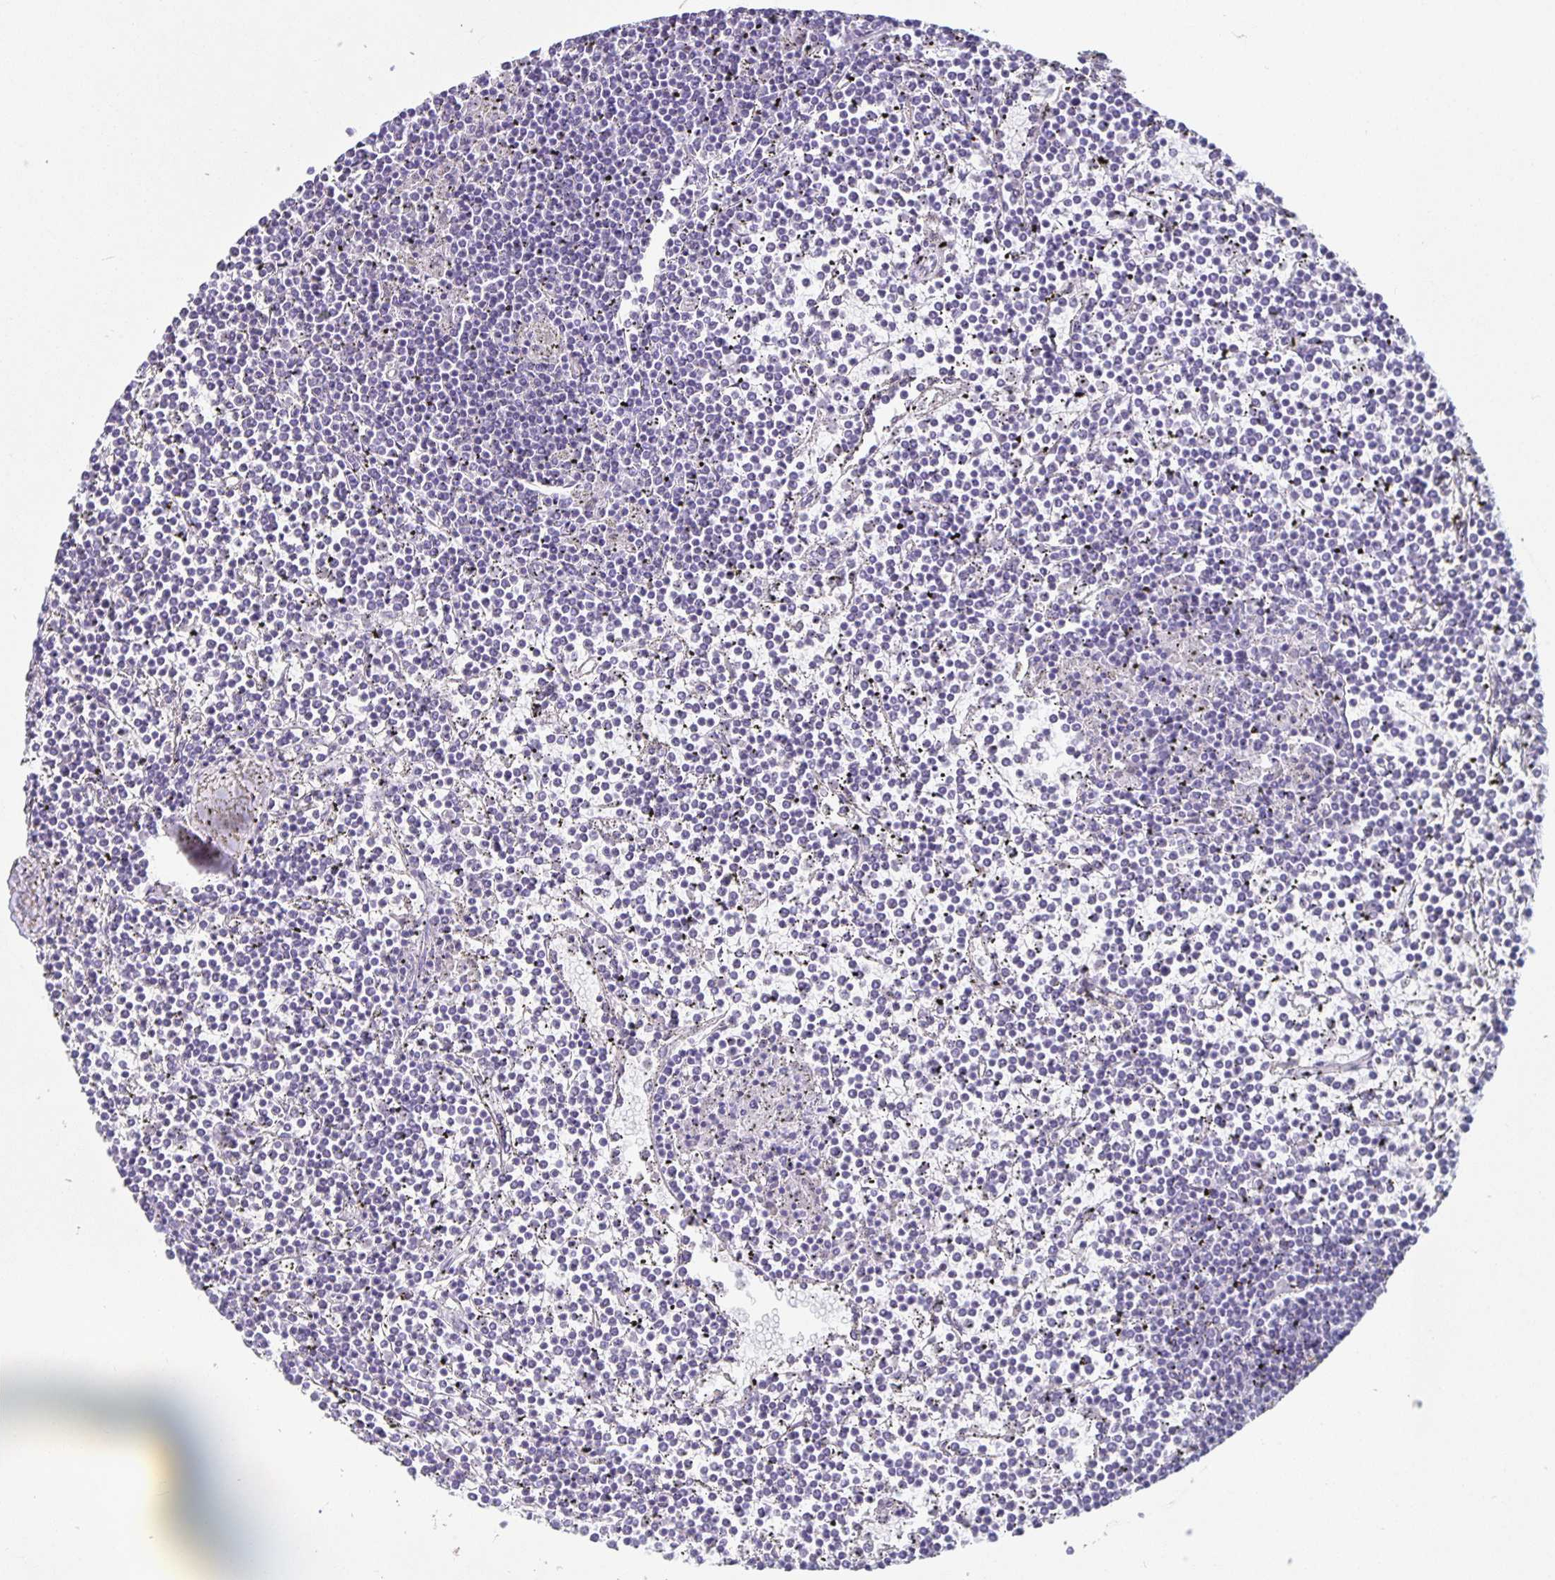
{"staining": {"intensity": "negative", "quantity": "none", "location": "none"}, "tissue": "lymphoma", "cell_type": "Tumor cells", "image_type": "cancer", "snomed": [{"axis": "morphology", "description": "Malignant lymphoma, non-Hodgkin's type, Low grade"}, {"axis": "topography", "description": "Spleen"}], "caption": "Immunohistochemical staining of low-grade malignant lymphoma, non-Hodgkin's type reveals no significant positivity in tumor cells.", "gene": "TPPP", "patient": {"sex": "female", "age": 19}}